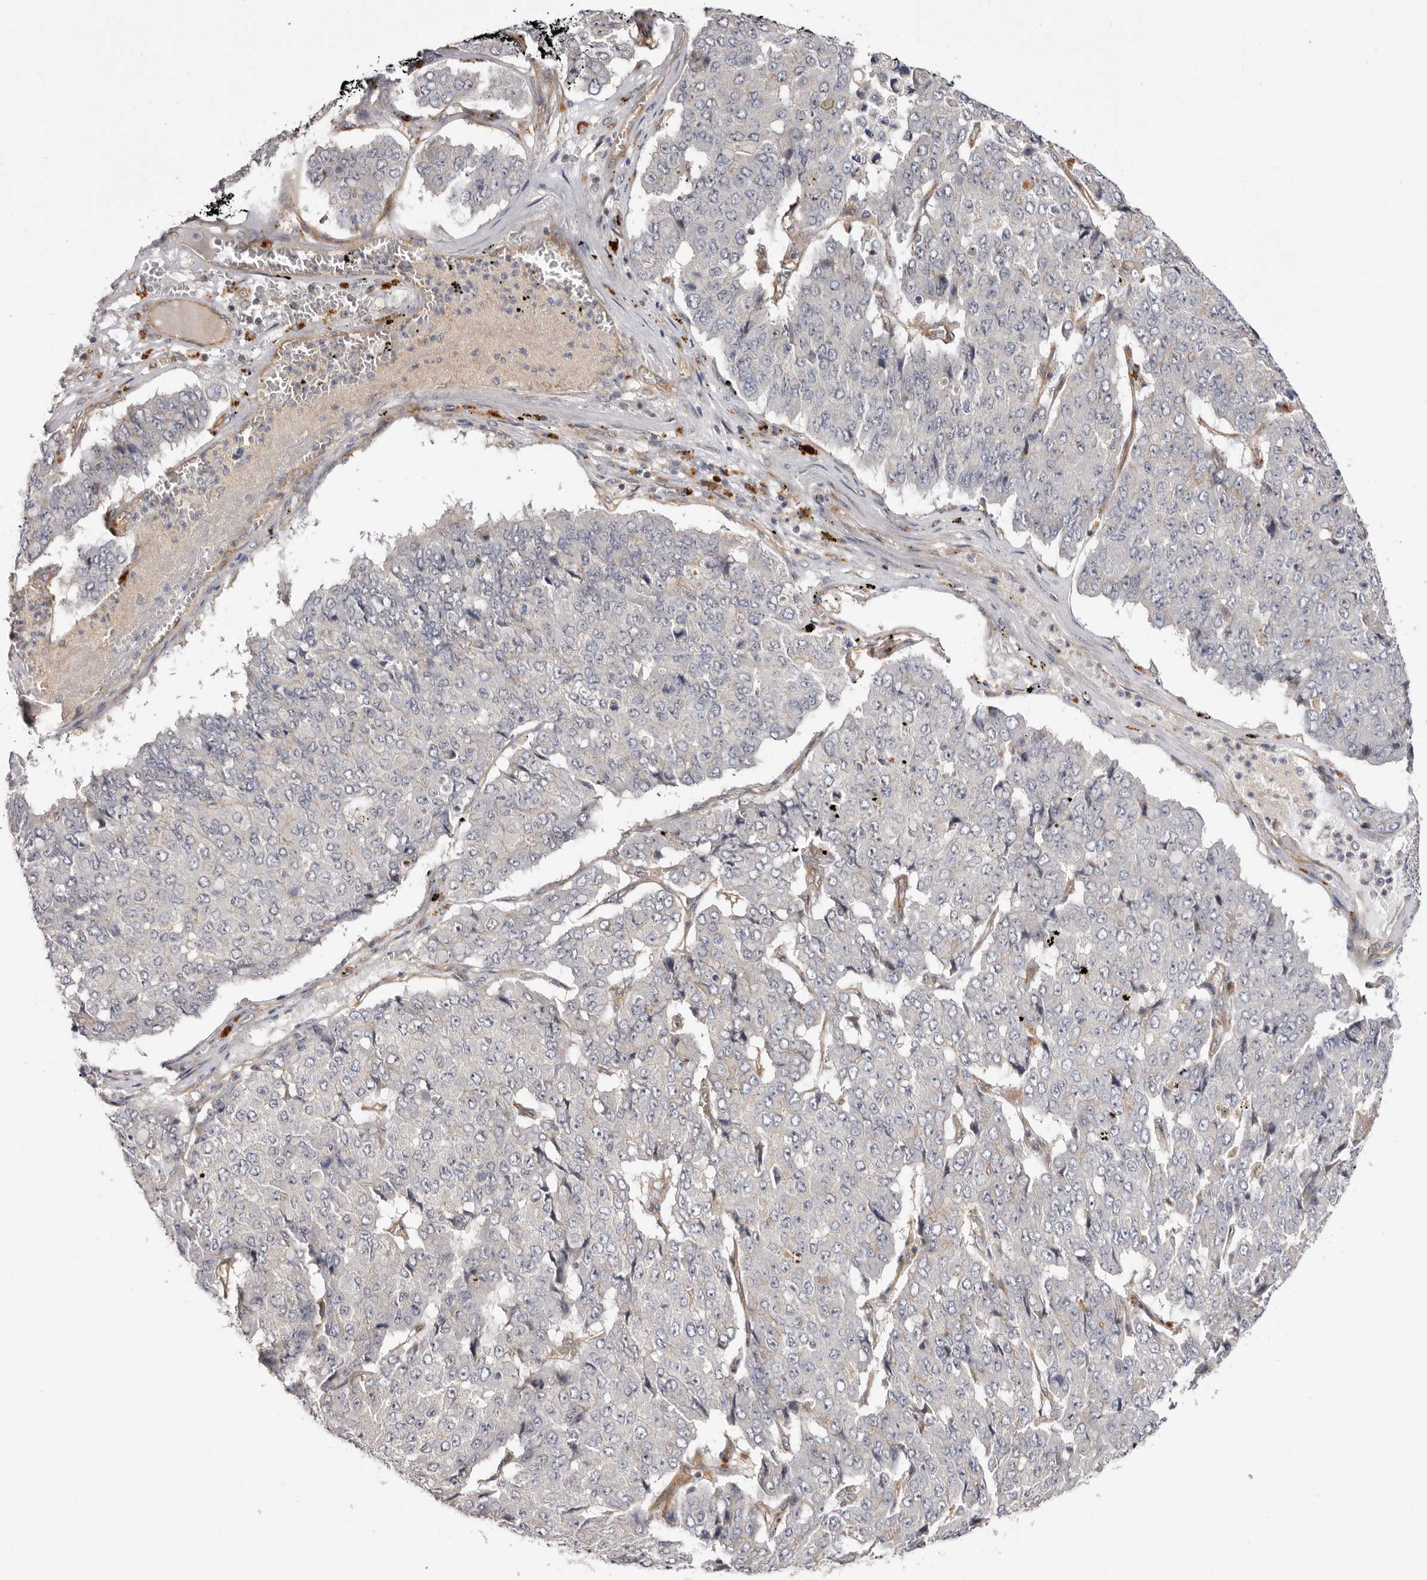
{"staining": {"intensity": "negative", "quantity": "none", "location": "none"}, "tissue": "pancreatic cancer", "cell_type": "Tumor cells", "image_type": "cancer", "snomed": [{"axis": "morphology", "description": "Adenocarcinoma, NOS"}, {"axis": "topography", "description": "Pancreas"}], "caption": "High power microscopy histopathology image of an immunohistochemistry image of pancreatic cancer, revealing no significant positivity in tumor cells.", "gene": "PANK4", "patient": {"sex": "male", "age": 50}}